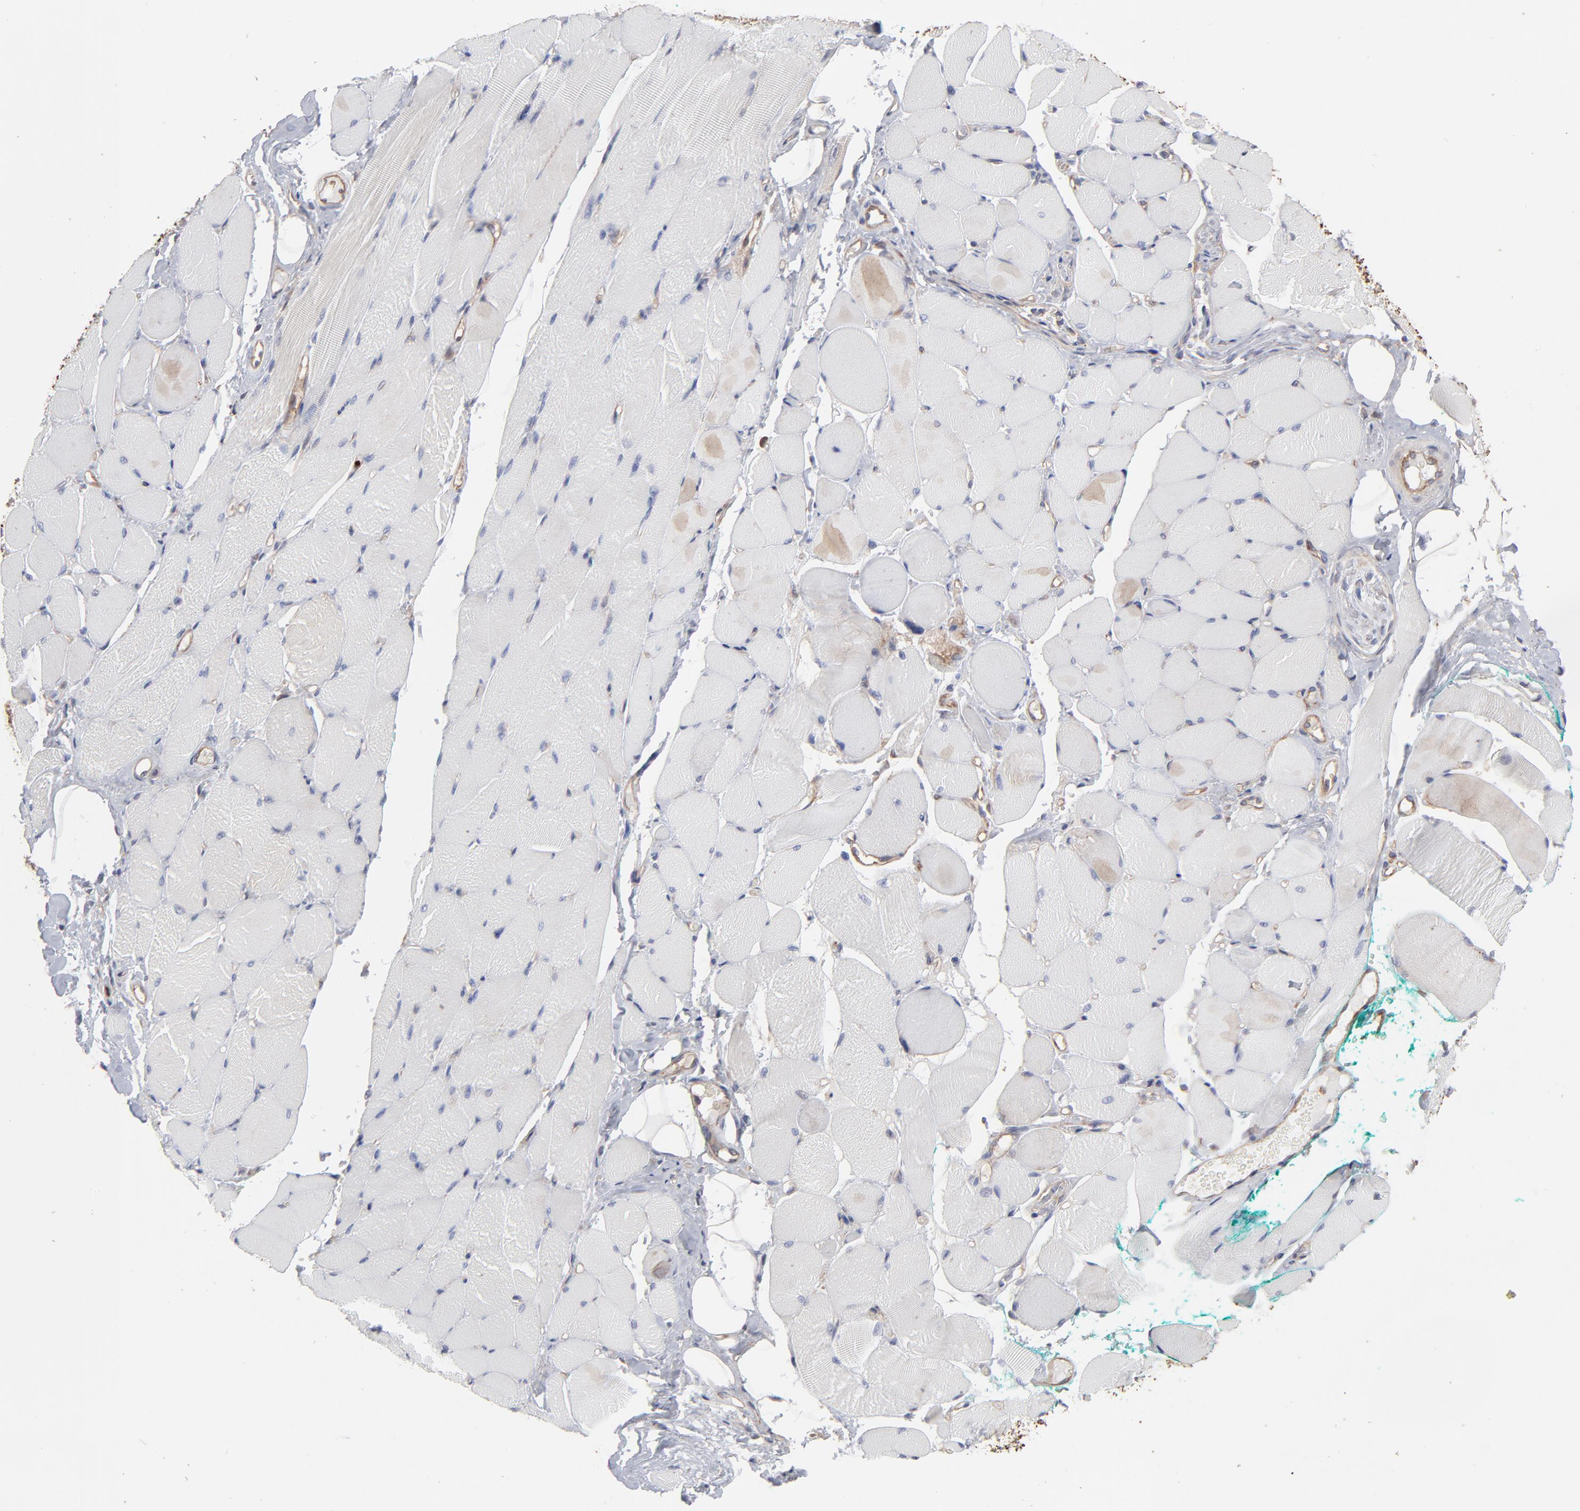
{"staining": {"intensity": "negative", "quantity": "none", "location": "none"}, "tissue": "skeletal muscle", "cell_type": "Myocytes", "image_type": "normal", "snomed": [{"axis": "morphology", "description": "Normal tissue, NOS"}, {"axis": "topography", "description": "Skeletal muscle"}, {"axis": "topography", "description": "Peripheral nerve tissue"}], "caption": "This image is of unremarkable skeletal muscle stained with IHC to label a protein in brown with the nuclei are counter-stained blue. There is no expression in myocytes.", "gene": "PXN", "patient": {"sex": "female", "age": 84}}